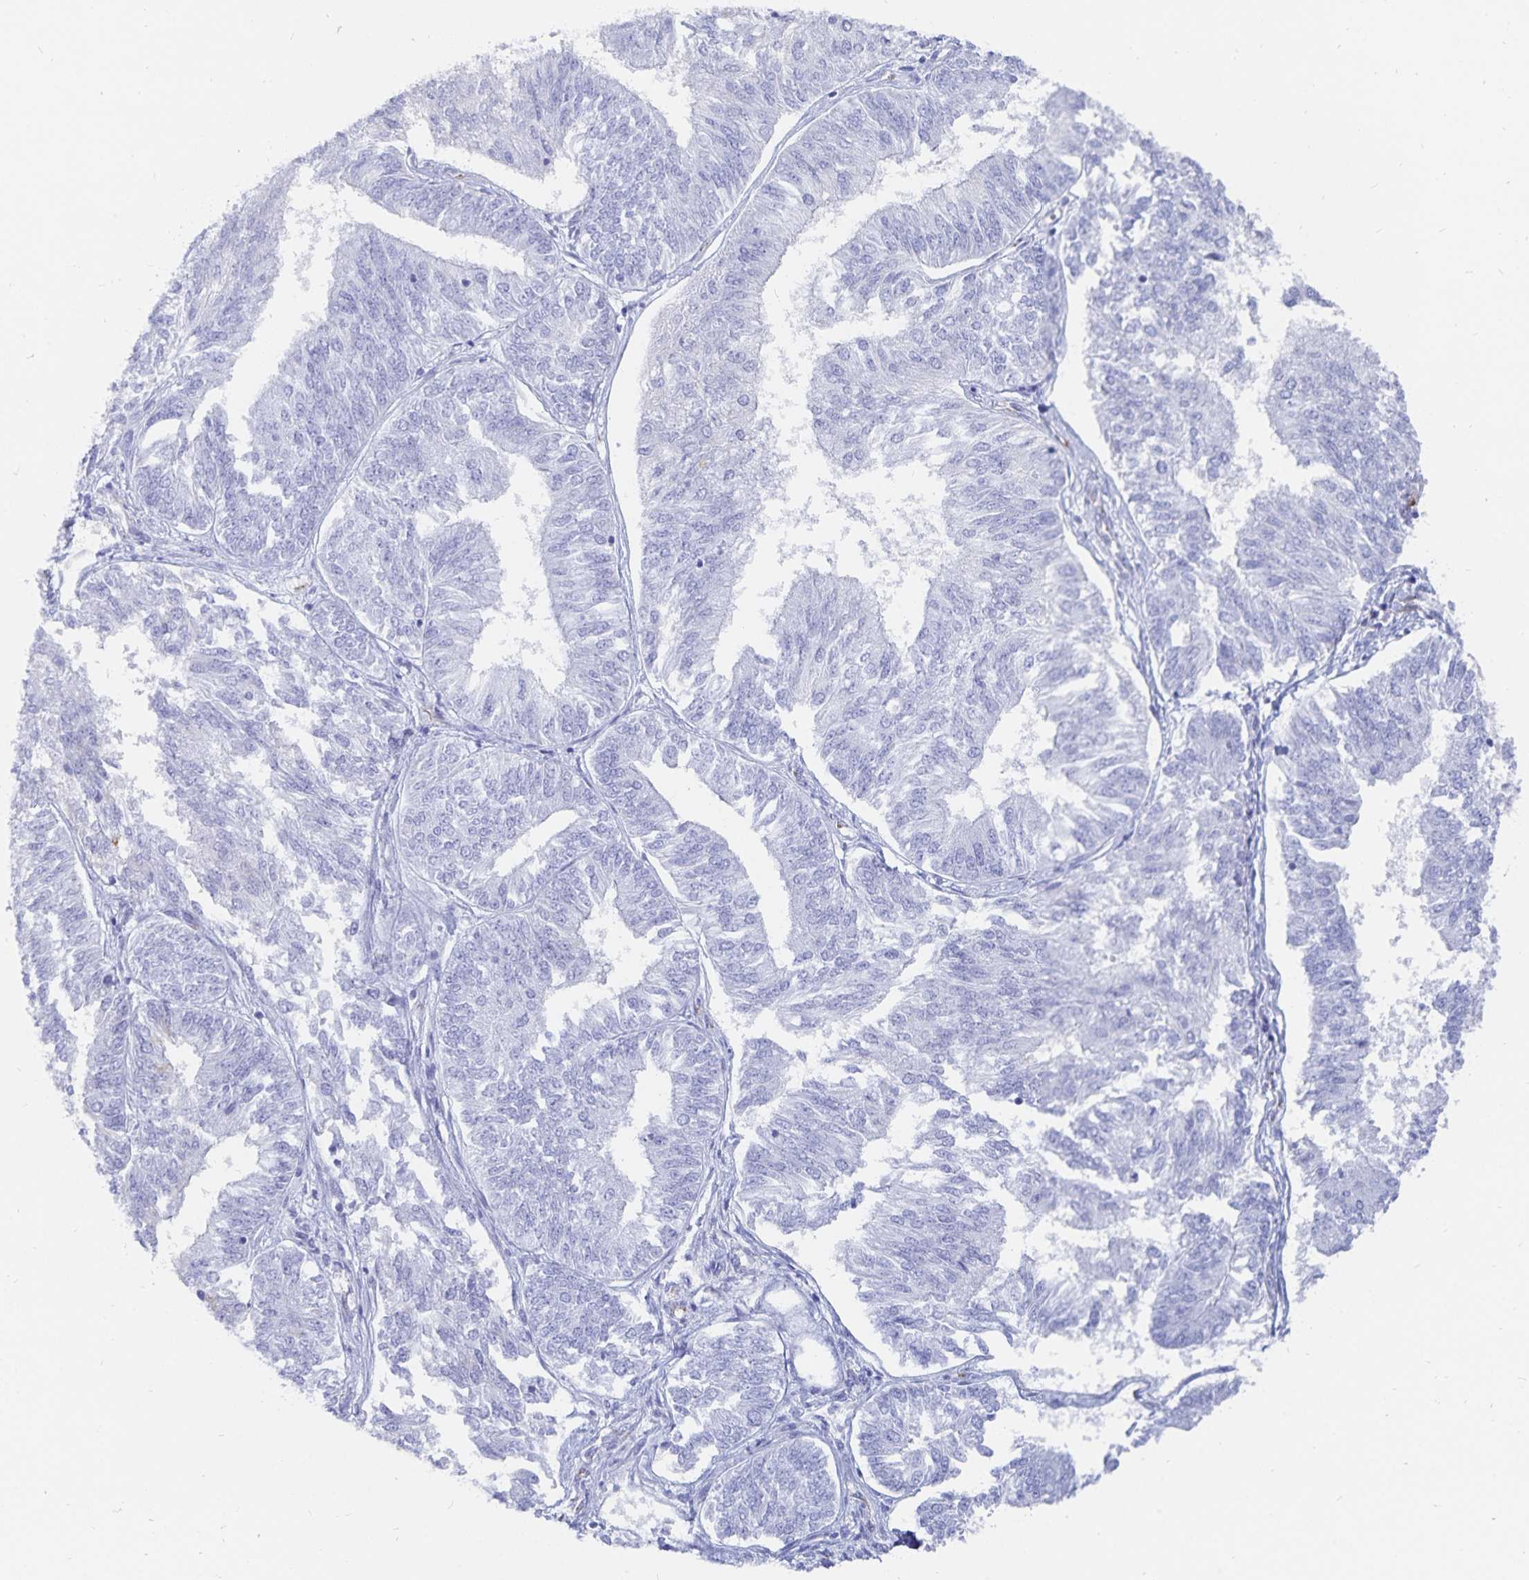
{"staining": {"intensity": "negative", "quantity": "none", "location": "none"}, "tissue": "endometrial cancer", "cell_type": "Tumor cells", "image_type": "cancer", "snomed": [{"axis": "morphology", "description": "Adenocarcinoma, NOS"}, {"axis": "topography", "description": "Endometrium"}], "caption": "IHC of human endometrial adenocarcinoma shows no expression in tumor cells. (Brightfield microscopy of DAB (3,3'-diaminobenzidine) IHC at high magnification).", "gene": "INSL5", "patient": {"sex": "female", "age": 58}}